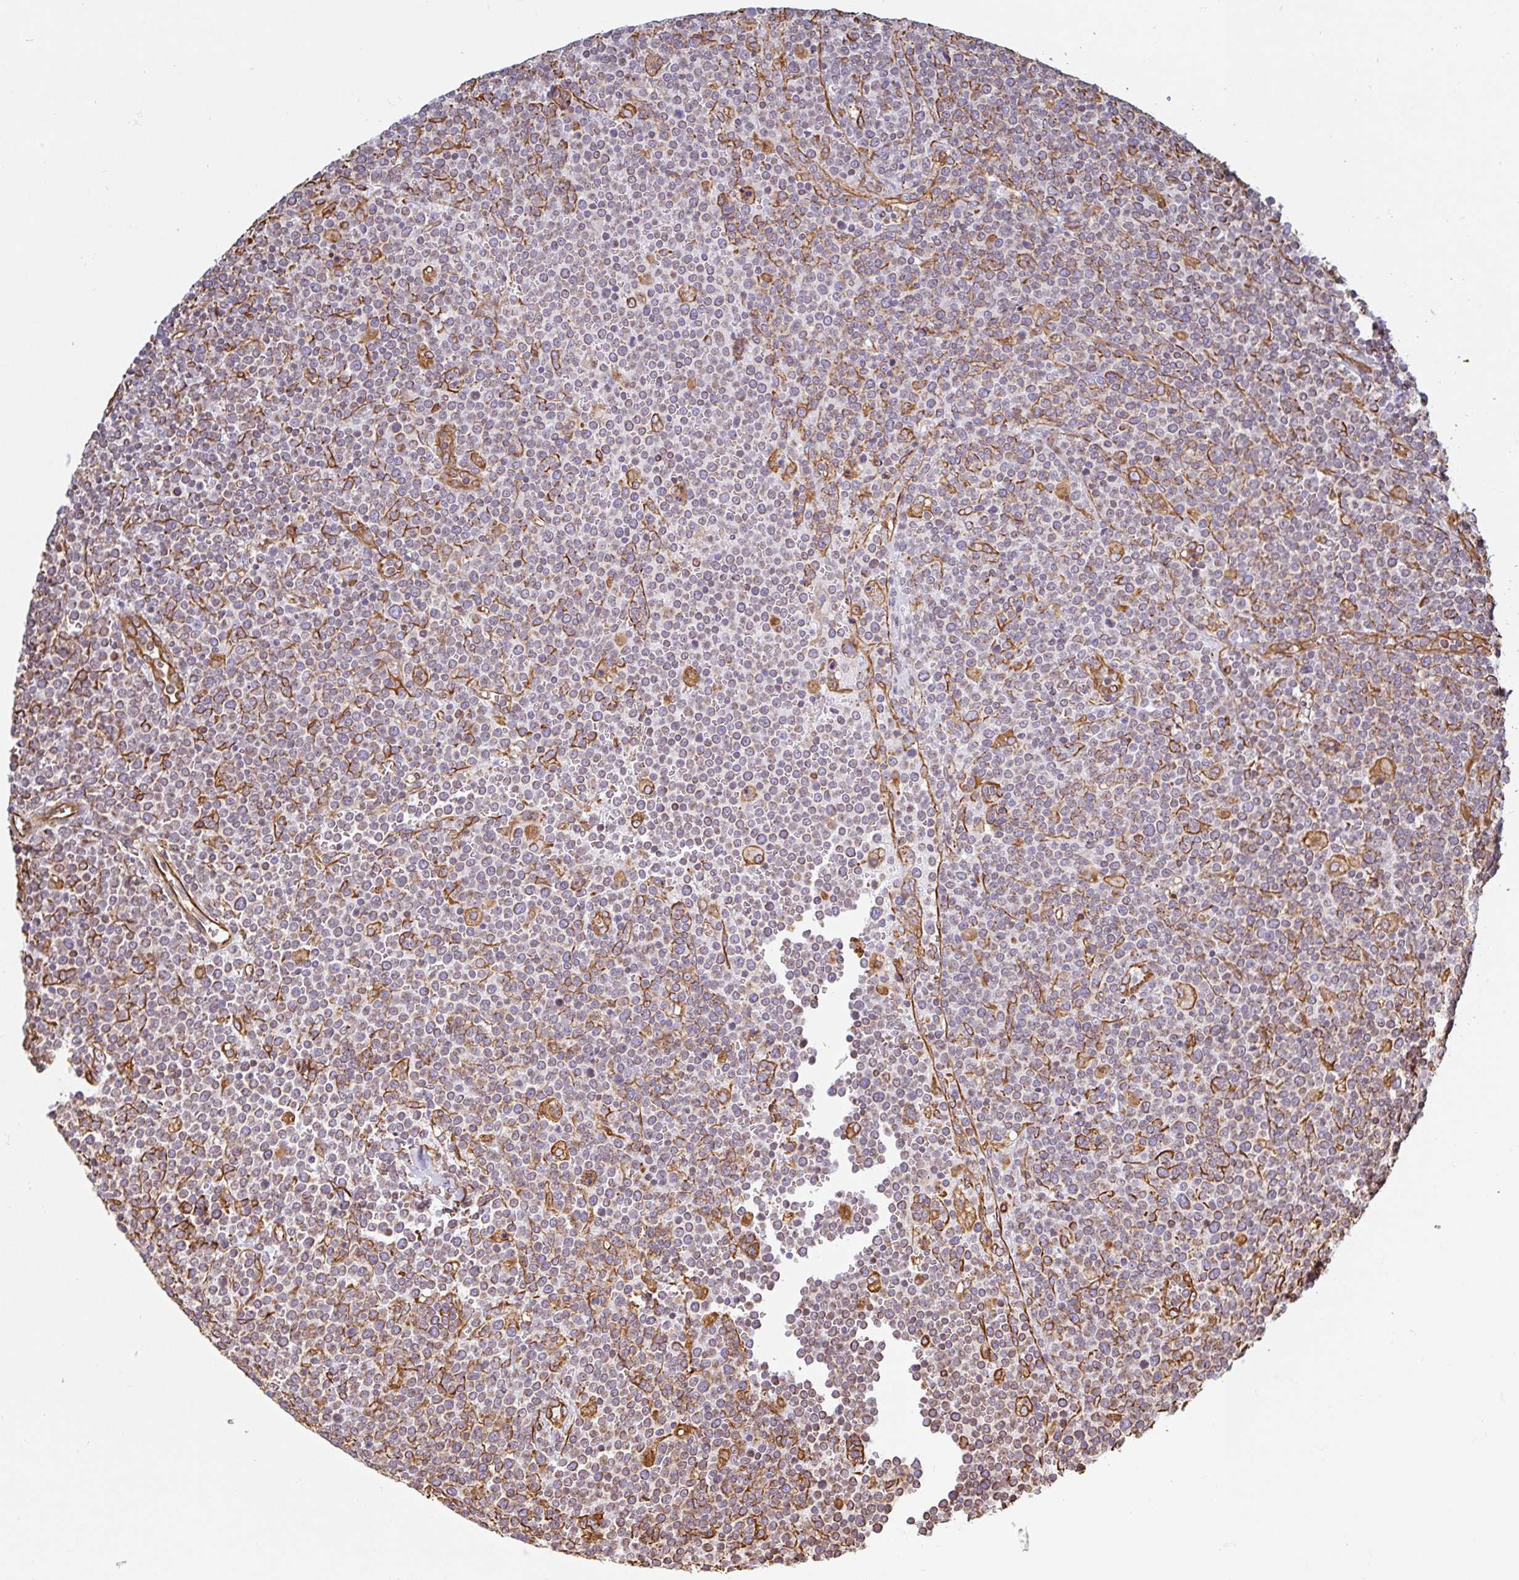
{"staining": {"intensity": "weak", "quantity": "25%-75%", "location": "cytoplasmic/membranous"}, "tissue": "lymphoma", "cell_type": "Tumor cells", "image_type": "cancer", "snomed": [{"axis": "morphology", "description": "Malignant lymphoma, non-Hodgkin's type, High grade"}, {"axis": "topography", "description": "Lymph node"}], "caption": "Lymphoma stained with a protein marker exhibits weak staining in tumor cells.", "gene": "PPFIA1", "patient": {"sex": "male", "age": 61}}